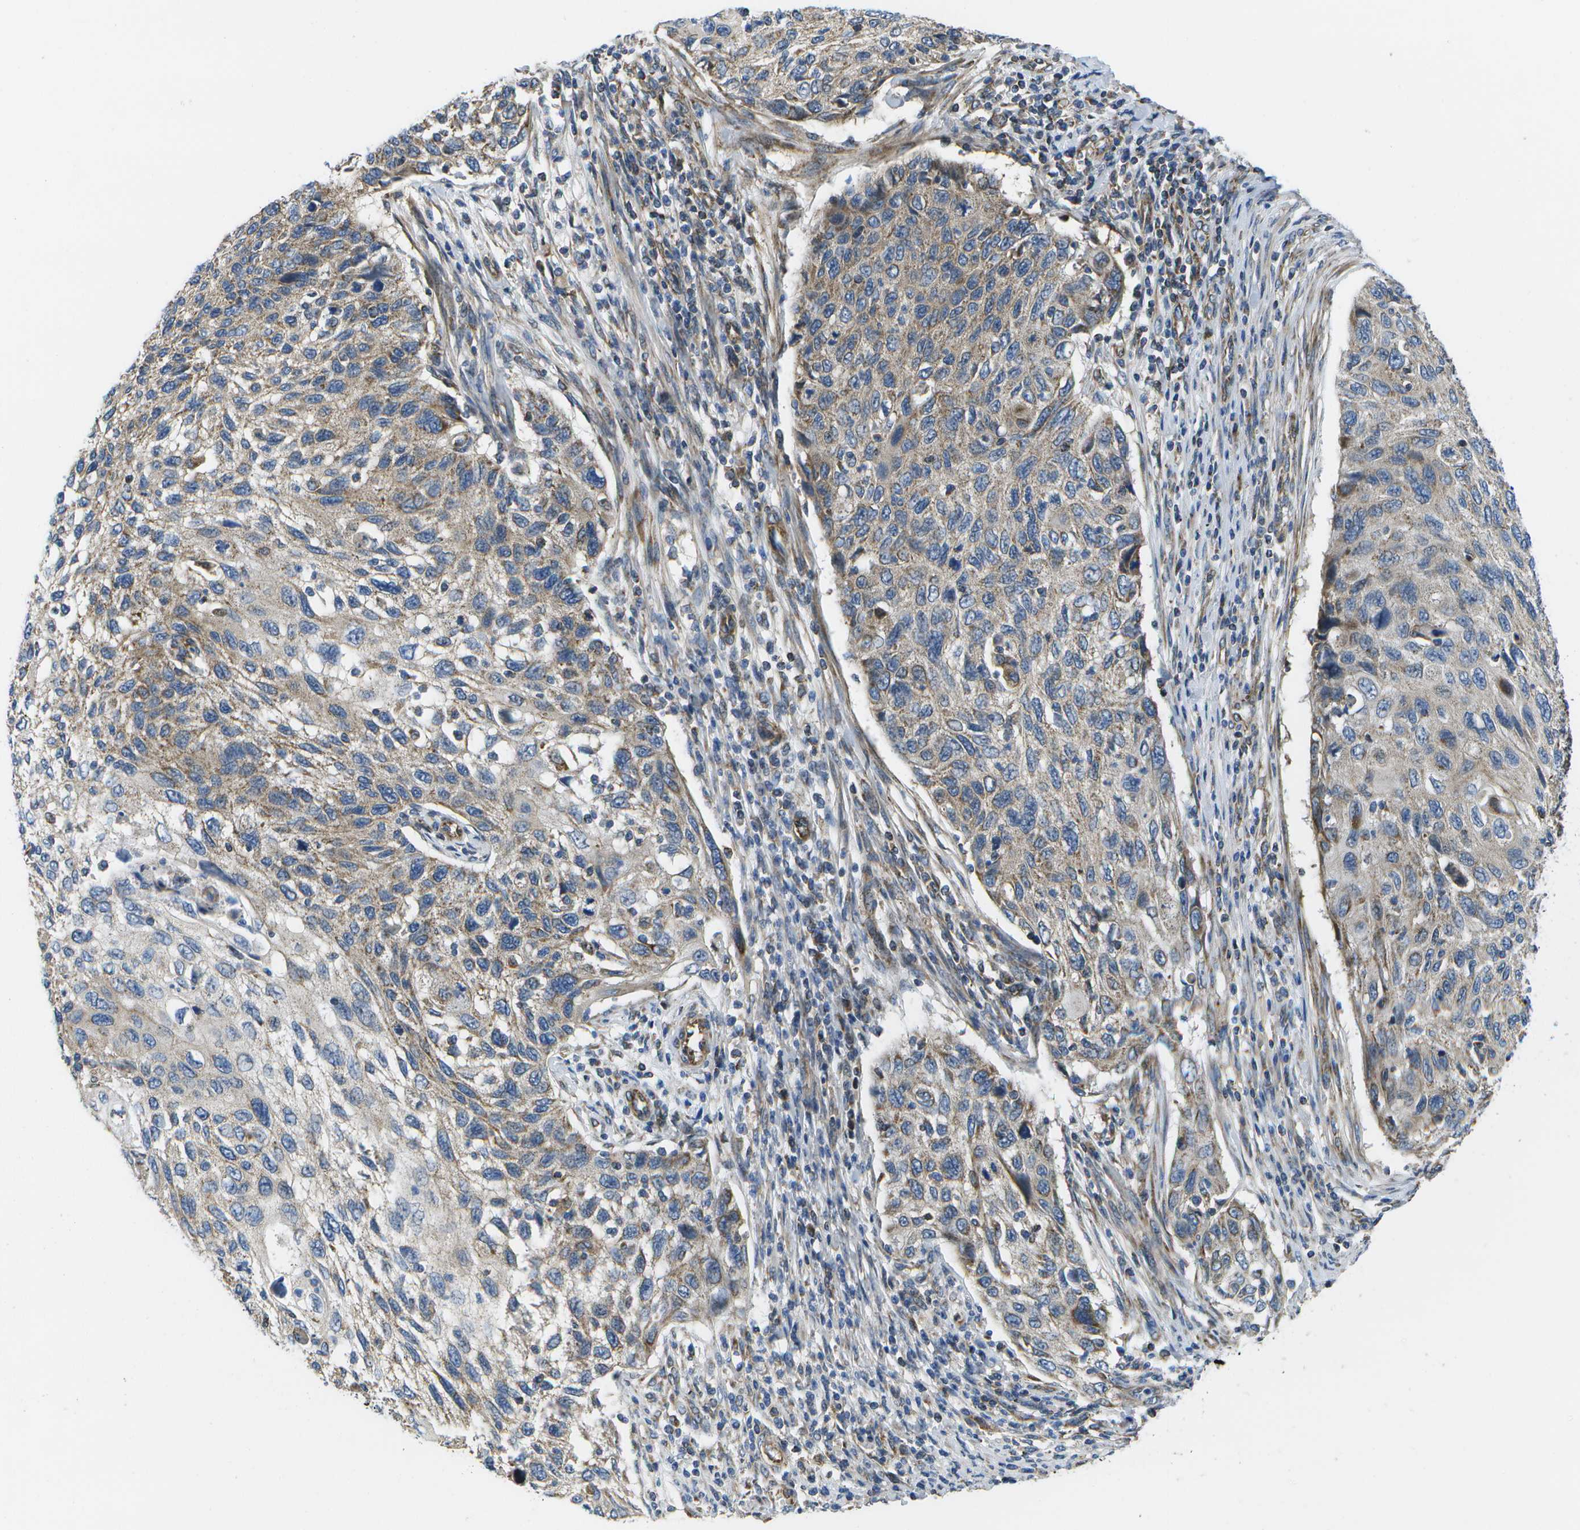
{"staining": {"intensity": "weak", "quantity": "25%-75%", "location": "cytoplasmic/membranous"}, "tissue": "cervical cancer", "cell_type": "Tumor cells", "image_type": "cancer", "snomed": [{"axis": "morphology", "description": "Squamous cell carcinoma, NOS"}, {"axis": "topography", "description": "Cervix"}], "caption": "Immunohistochemical staining of cervical squamous cell carcinoma demonstrates low levels of weak cytoplasmic/membranous positivity in about 25%-75% of tumor cells.", "gene": "MVK", "patient": {"sex": "female", "age": 70}}